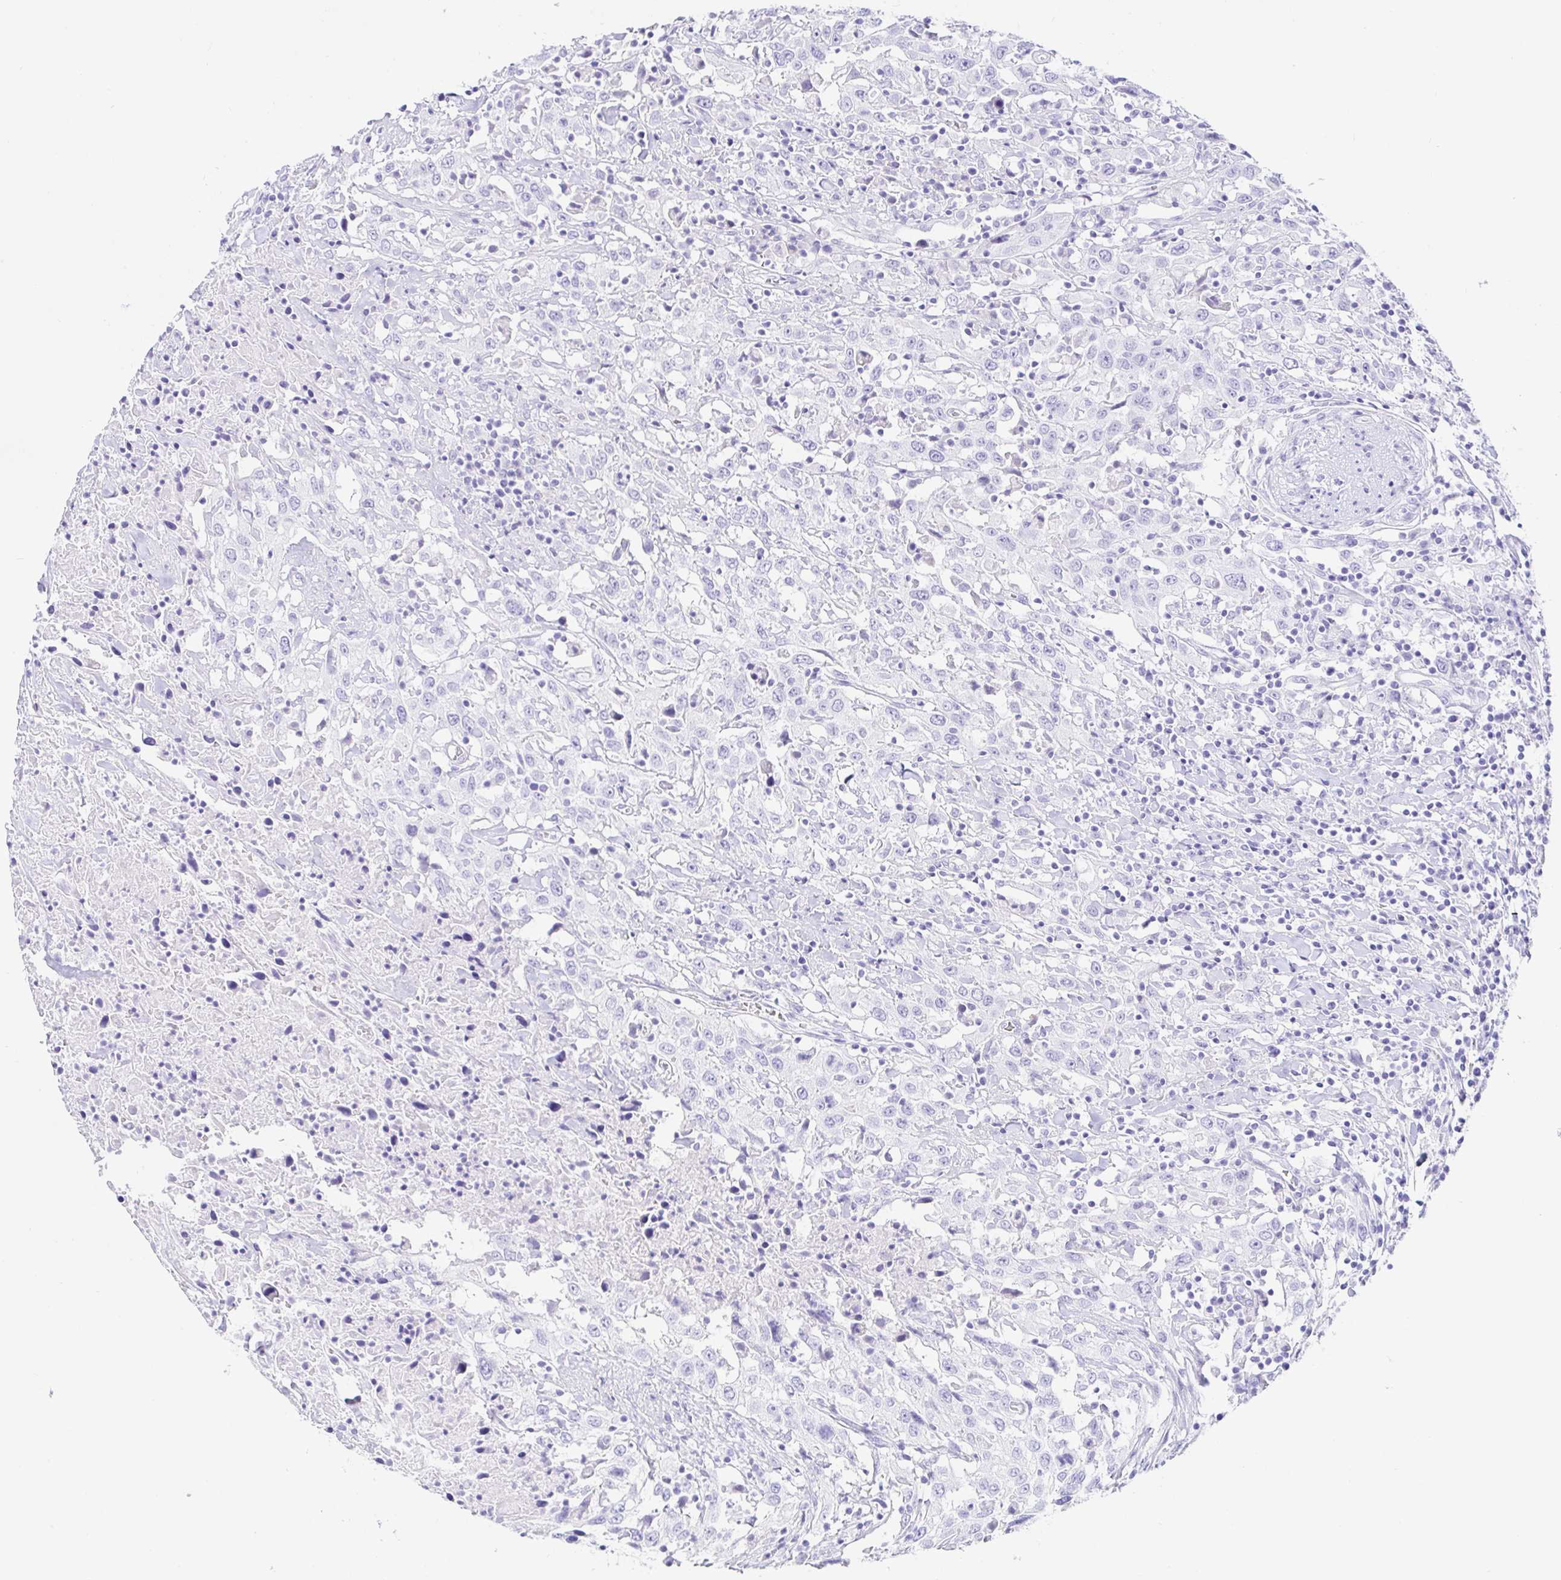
{"staining": {"intensity": "negative", "quantity": "none", "location": "none"}, "tissue": "urothelial cancer", "cell_type": "Tumor cells", "image_type": "cancer", "snomed": [{"axis": "morphology", "description": "Urothelial carcinoma, High grade"}, {"axis": "topography", "description": "Urinary bladder"}], "caption": "Histopathology image shows no protein expression in tumor cells of urothelial cancer tissue. (DAB (3,3'-diaminobenzidine) immunohistochemistry with hematoxylin counter stain).", "gene": "PAX8", "patient": {"sex": "male", "age": 61}}